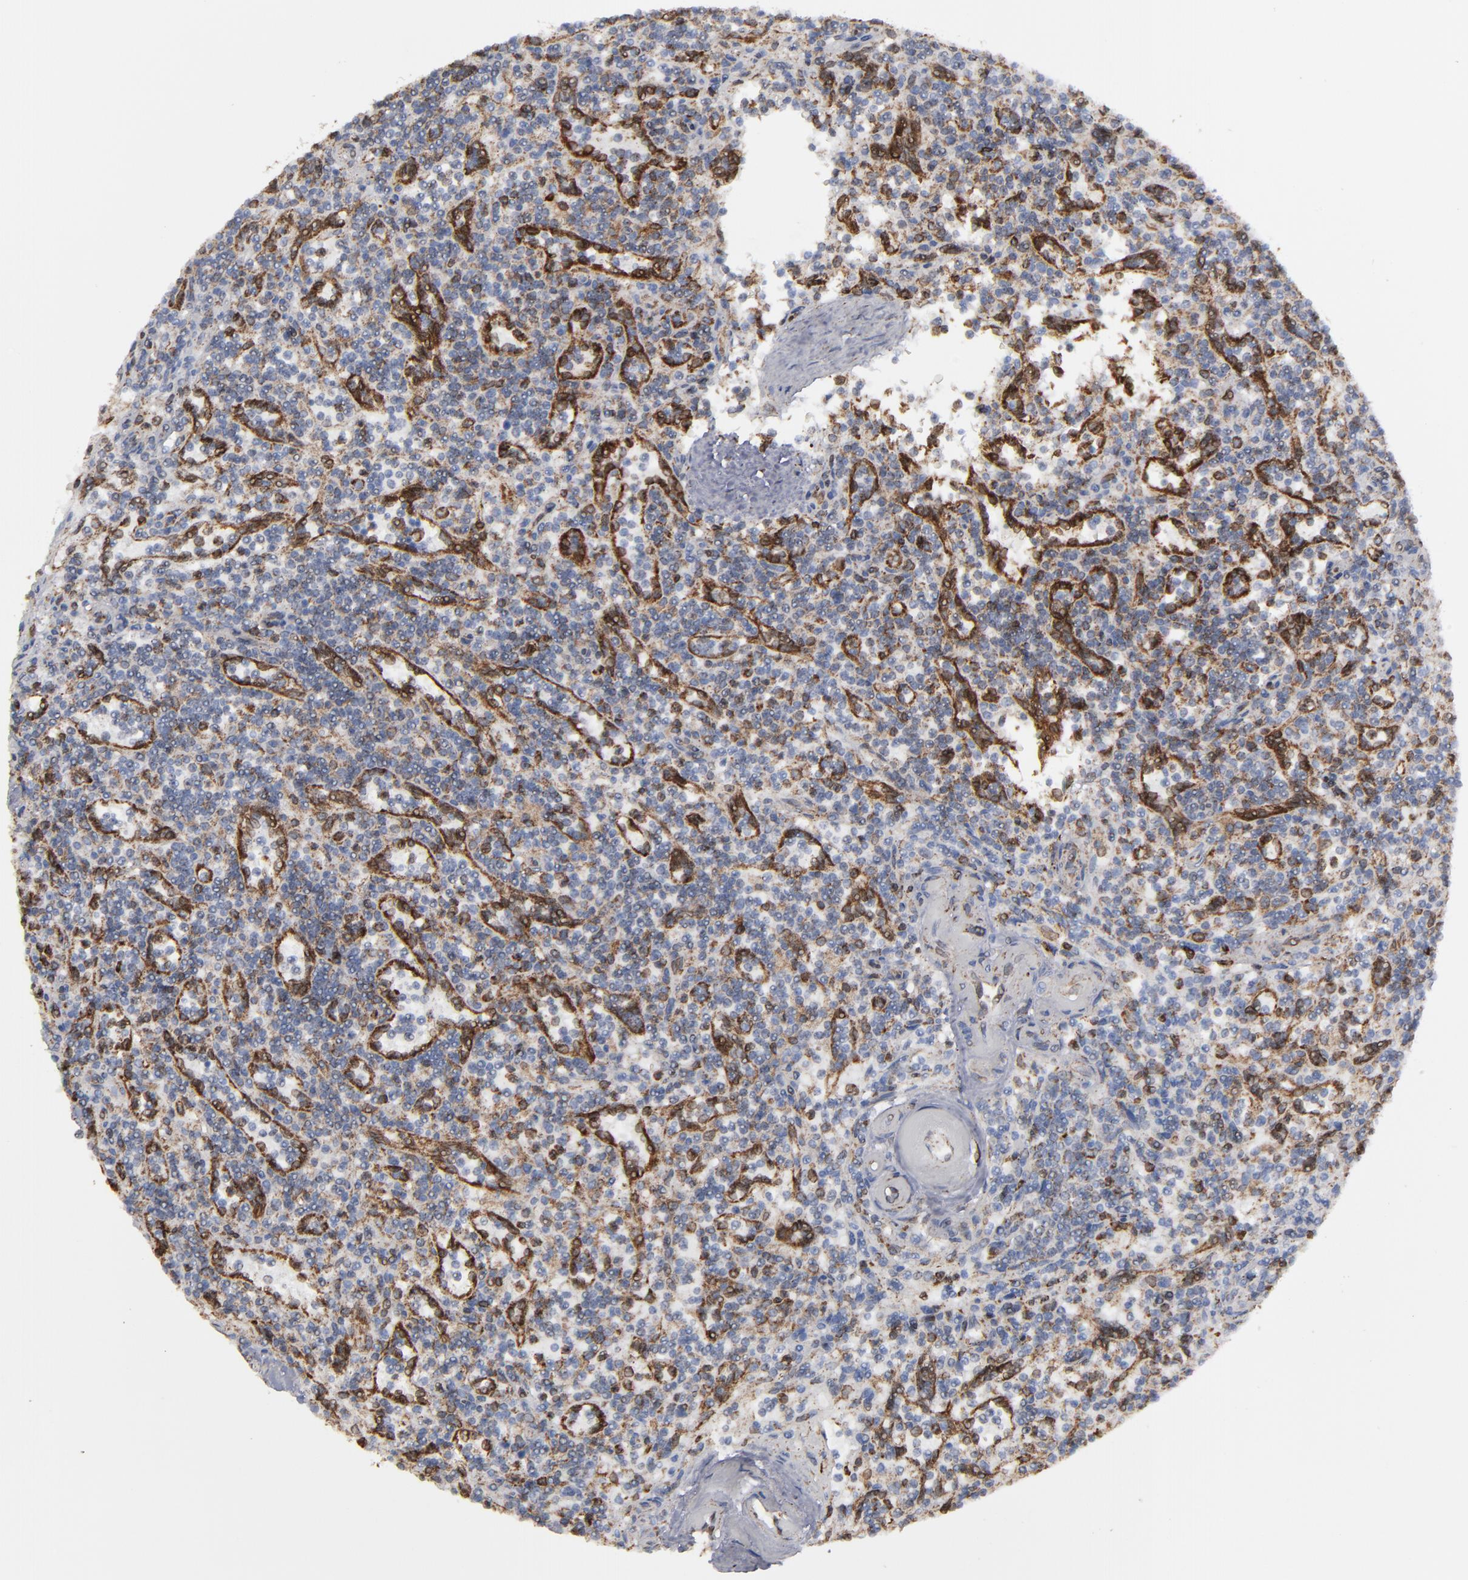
{"staining": {"intensity": "weak", "quantity": "<25%", "location": "cytoplasmic/membranous"}, "tissue": "lymphoma", "cell_type": "Tumor cells", "image_type": "cancer", "snomed": [{"axis": "morphology", "description": "Malignant lymphoma, non-Hodgkin's type, Low grade"}, {"axis": "topography", "description": "Spleen"}], "caption": "Immunohistochemical staining of malignant lymphoma, non-Hodgkin's type (low-grade) shows no significant expression in tumor cells.", "gene": "ERLIN2", "patient": {"sex": "male", "age": 73}}